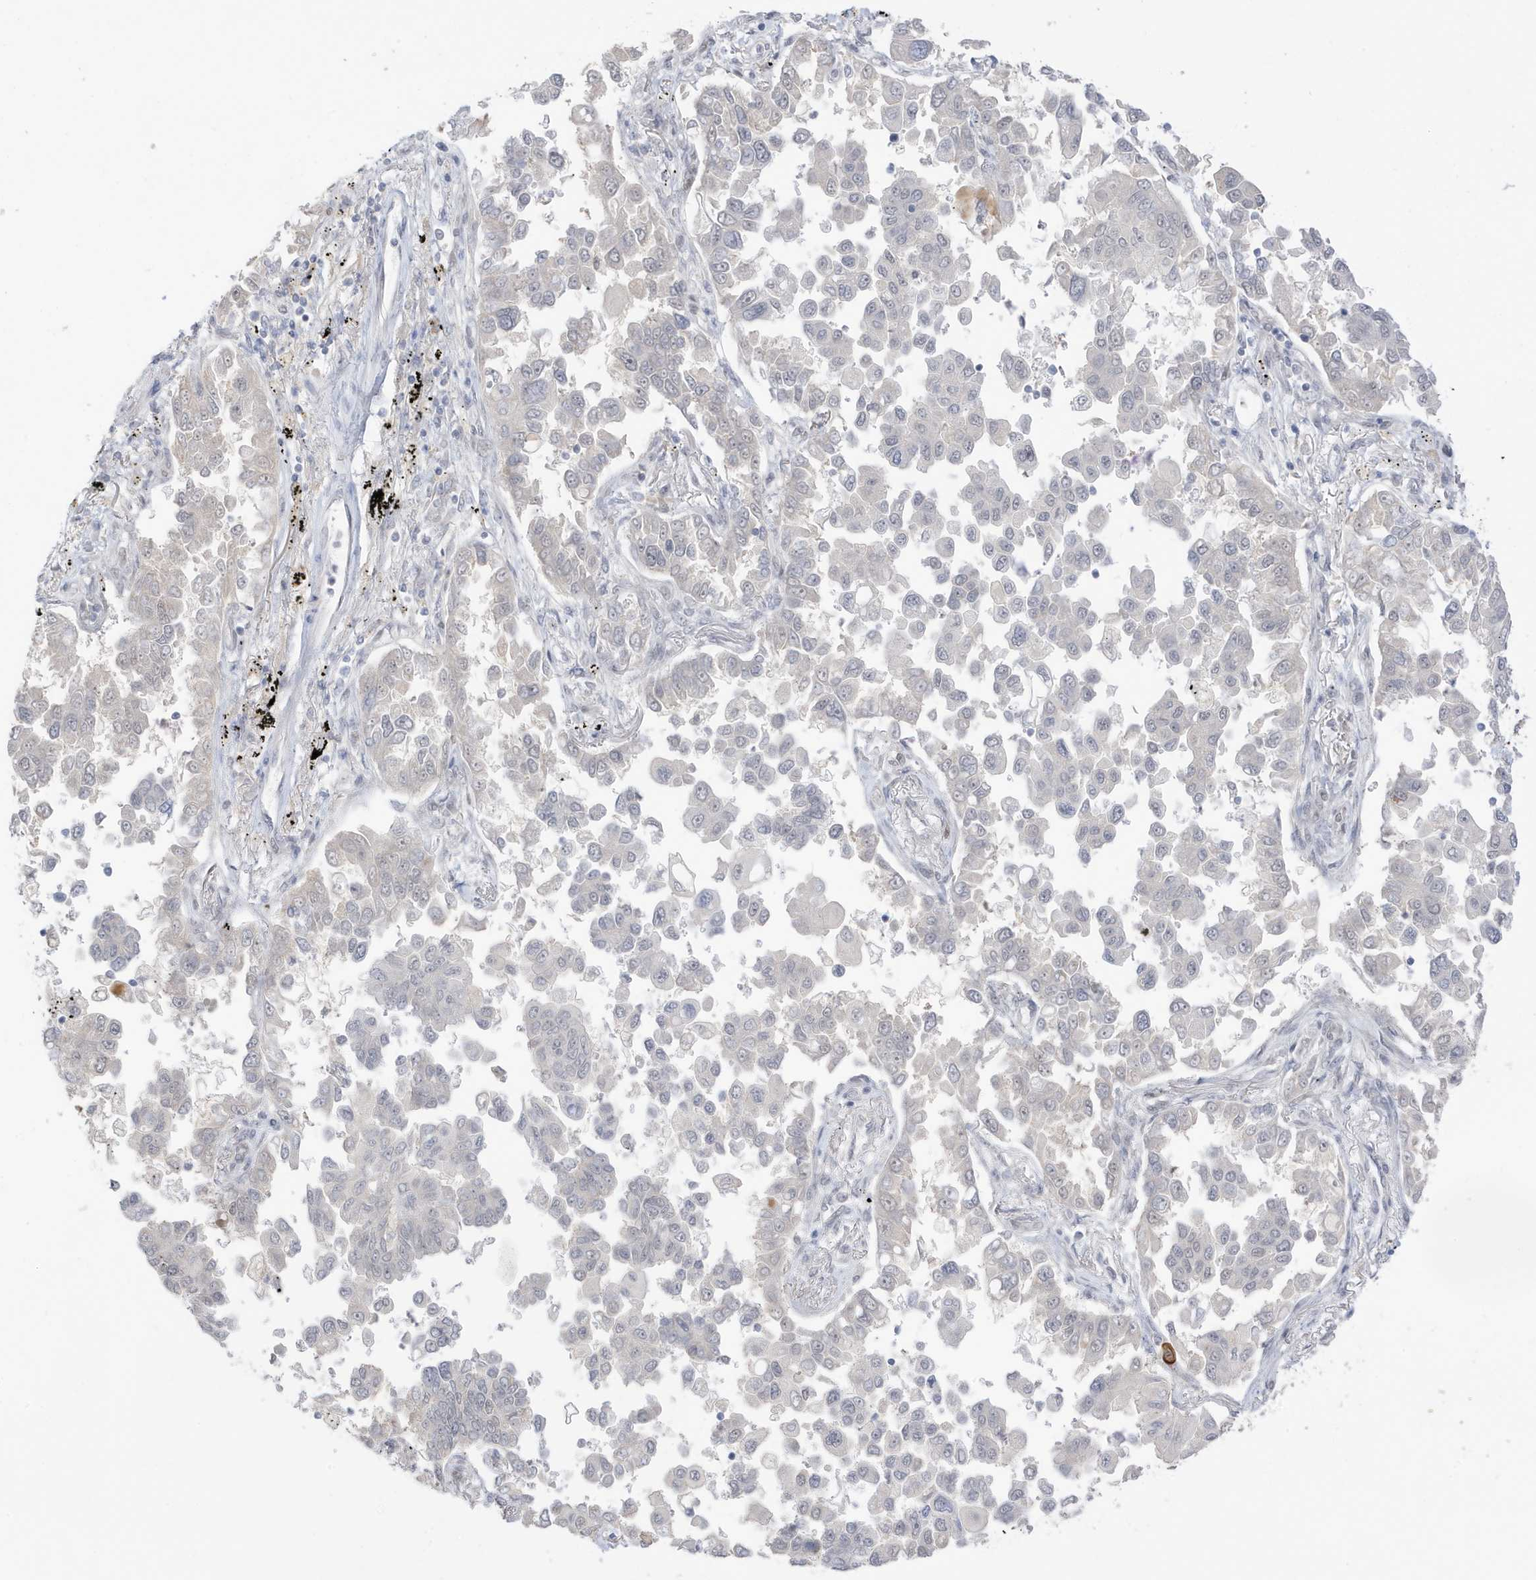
{"staining": {"intensity": "negative", "quantity": "none", "location": "none"}, "tissue": "lung cancer", "cell_type": "Tumor cells", "image_type": "cancer", "snomed": [{"axis": "morphology", "description": "Adenocarcinoma, NOS"}, {"axis": "topography", "description": "Lung"}], "caption": "Immunohistochemistry of lung cancer (adenocarcinoma) shows no positivity in tumor cells.", "gene": "MSL3", "patient": {"sex": "female", "age": 67}}